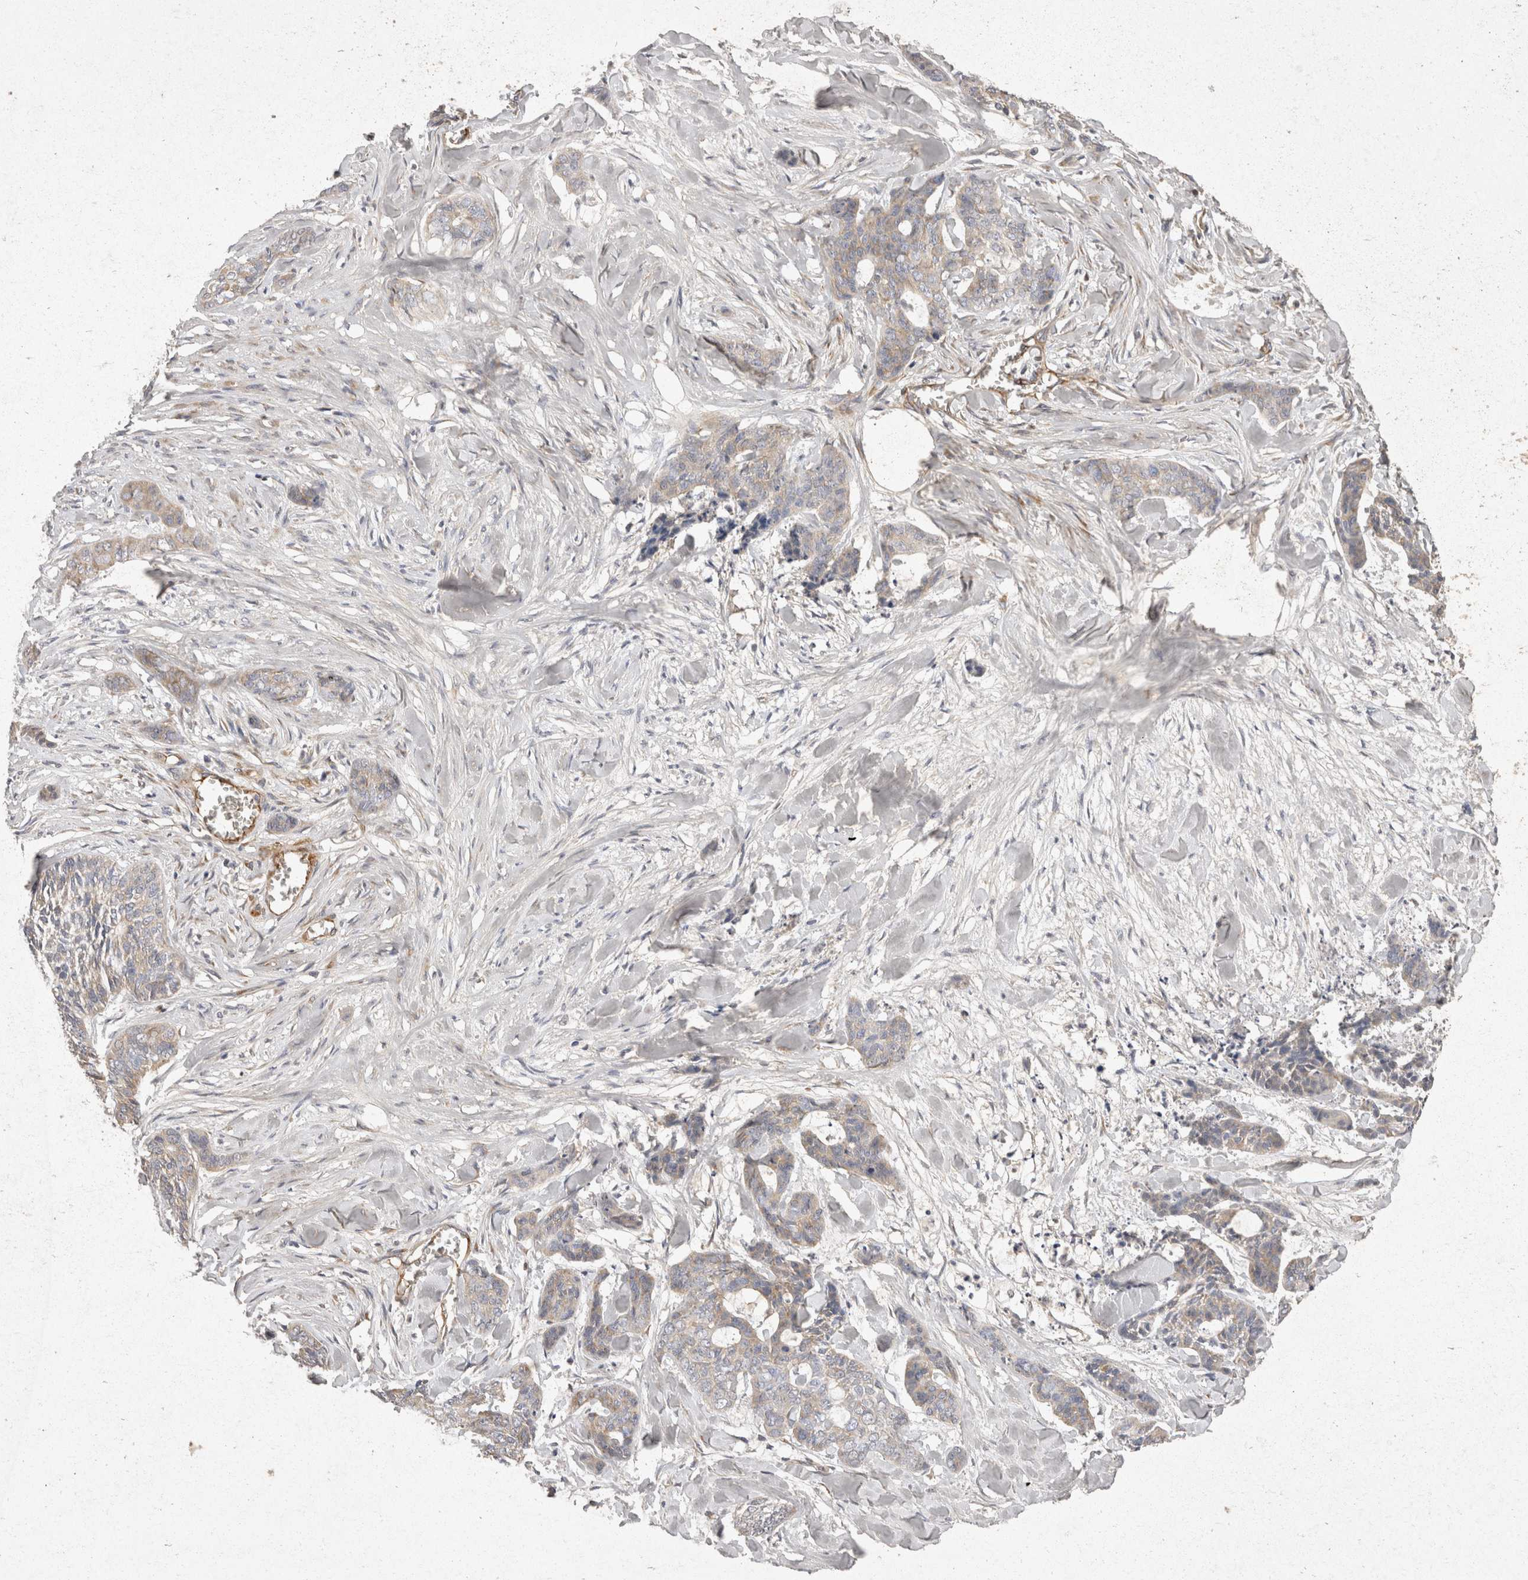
{"staining": {"intensity": "weak", "quantity": "<25%", "location": "cytoplasmic/membranous"}, "tissue": "skin cancer", "cell_type": "Tumor cells", "image_type": "cancer", "snomed": [{"axis": "morphology", "description": "Basal cell carcinoma"}, {"axis": "topography", "description": "Skin"}], "caption": "Immunohistochemical staining of human skin cancer (basal cell carcinoma) displays no significant positivity in tumor cells. (DAB immunohistochemistry (IHC) with hematoxylin counter stain).", "gene": "EIF4G3", "patient": {"sex": "female", "age": 64}}